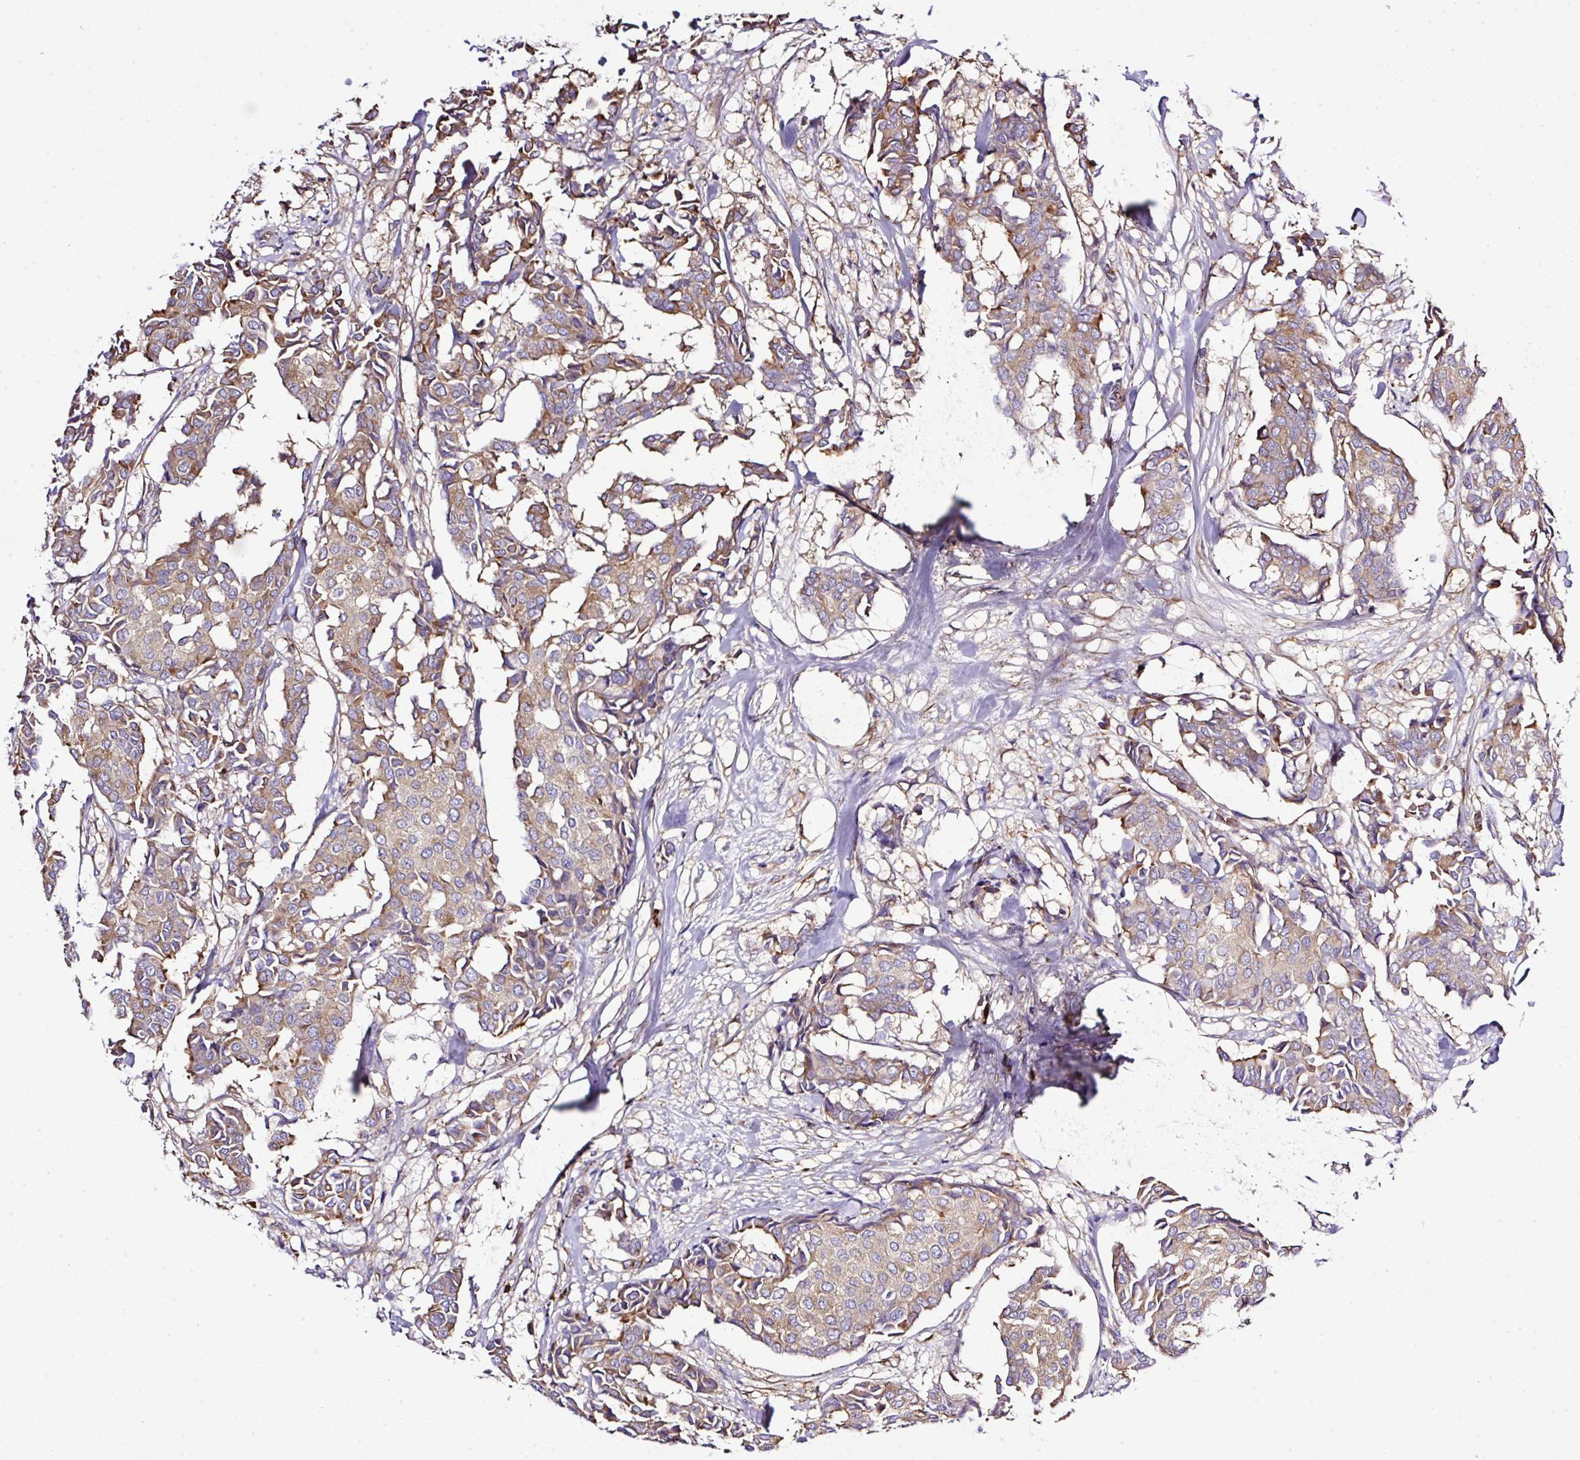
{"staining": {"intensity": "weak", "quantity": "25%-75%", "location": "cytoplasmic/membranous"}, "tissue": "breast cancer", "cell_type": "Tumor cells", "image_type": "cancer", "snomed": [{"axis": "morphology", "description": "Duct carcinoma"}, {"axis": "topography", "description": "Breast"}], "caption": "Breast cancer (infiltrating ductal carcinoma) stained for a protein (brown) displays weak cytoplasmic/membranous positive positivity in about 25%-75% of tumor cells.", "gene": "MAGEB5", "patient": {"sex": "female", "age": 75}}